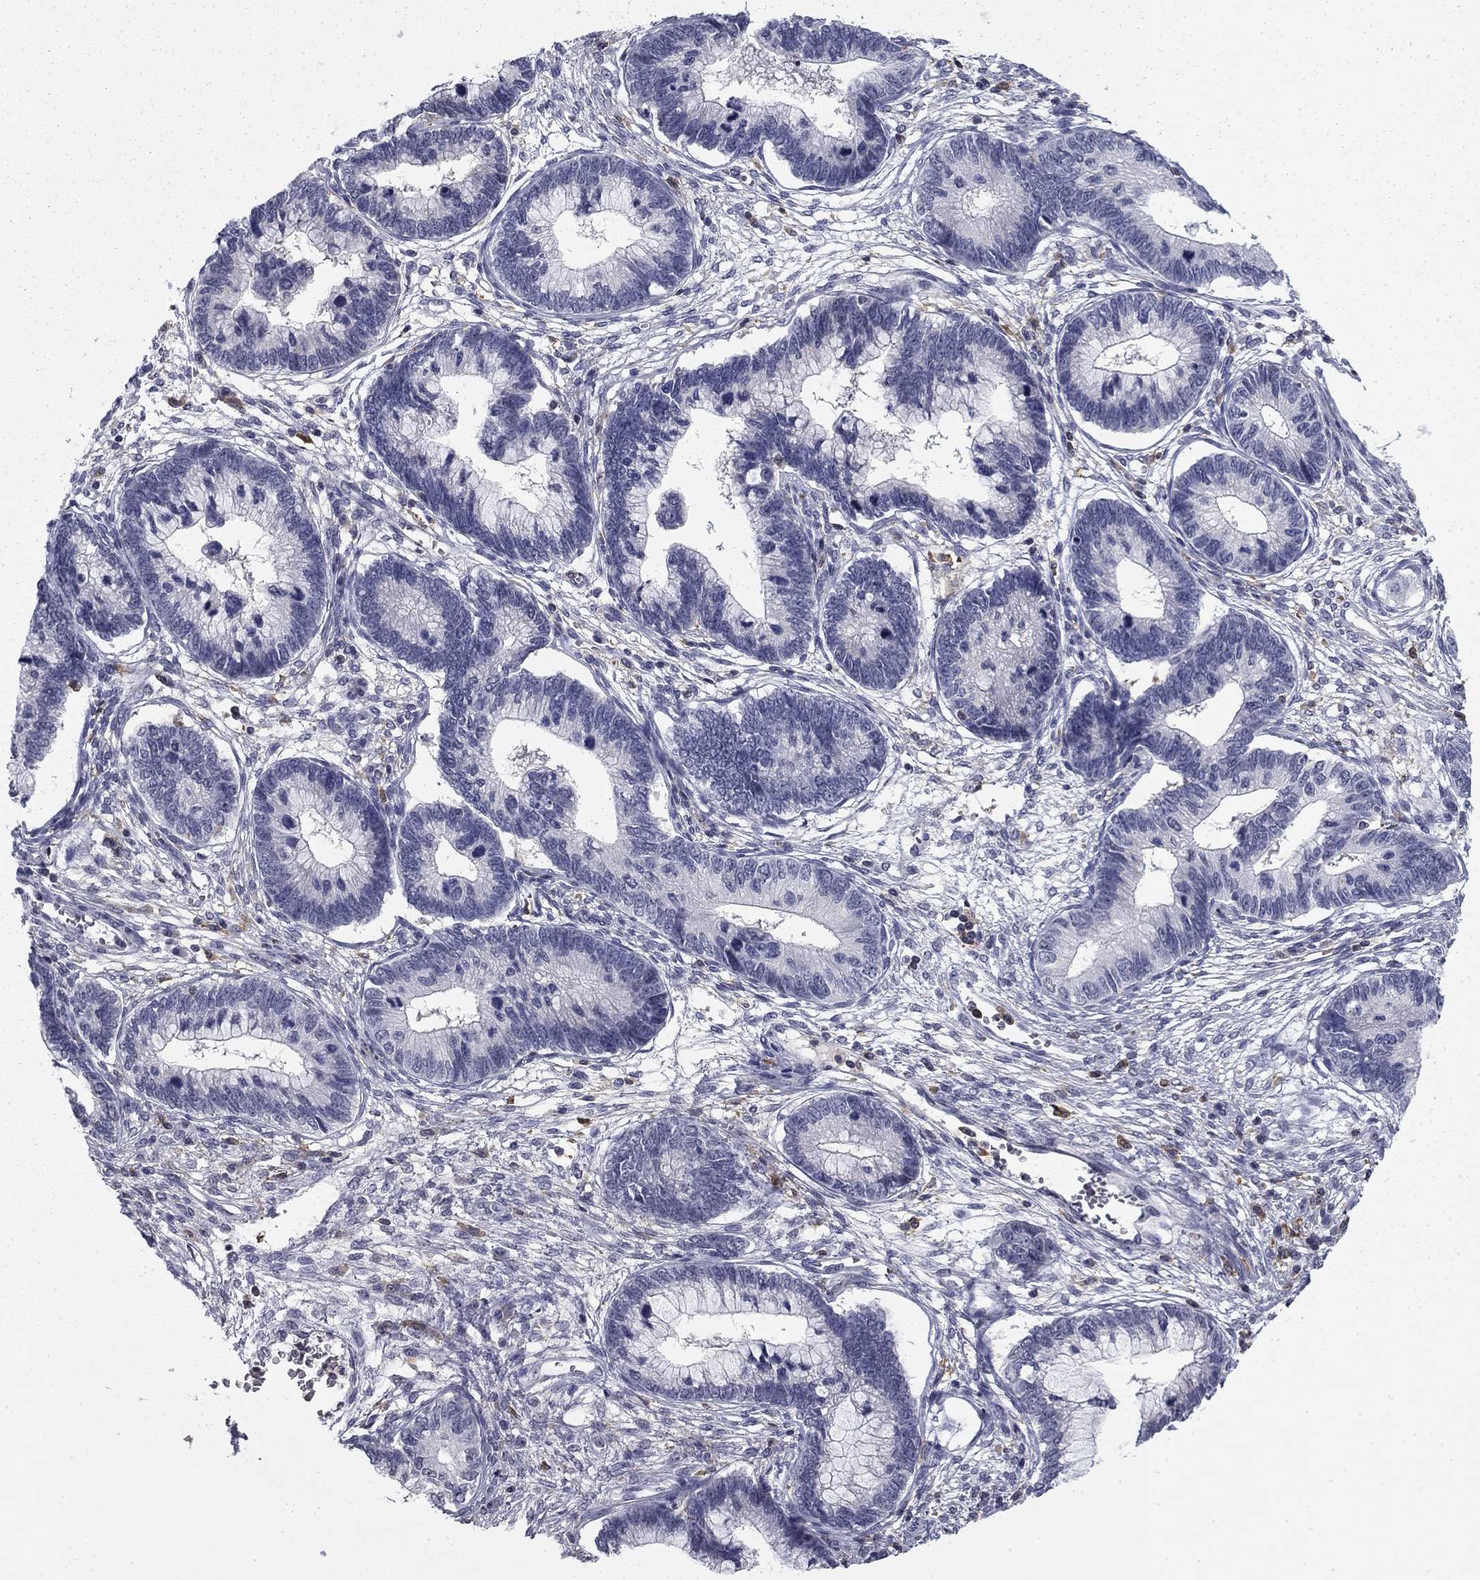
{"staining": {"intensity": "negative", "quantity": "none", "location": "none"}, "tissue": "cervical cancer", "cell_type": "Tumor cells", "image_type": "cancer", "snomed": [{"axis": "morphology", "description": "Adenocarcinoma, NOS"}, {"axis": "topography", "description": "Cervix"}], "caption": "The IHC photomicrograph has no significant expression in tumor cells of adenocarcinoma (cervical) tissue. (DAB IHC with hematoxylin counter stain).", "gene": "PLCB2", "patient": {"sex": "female", "age": 44}}